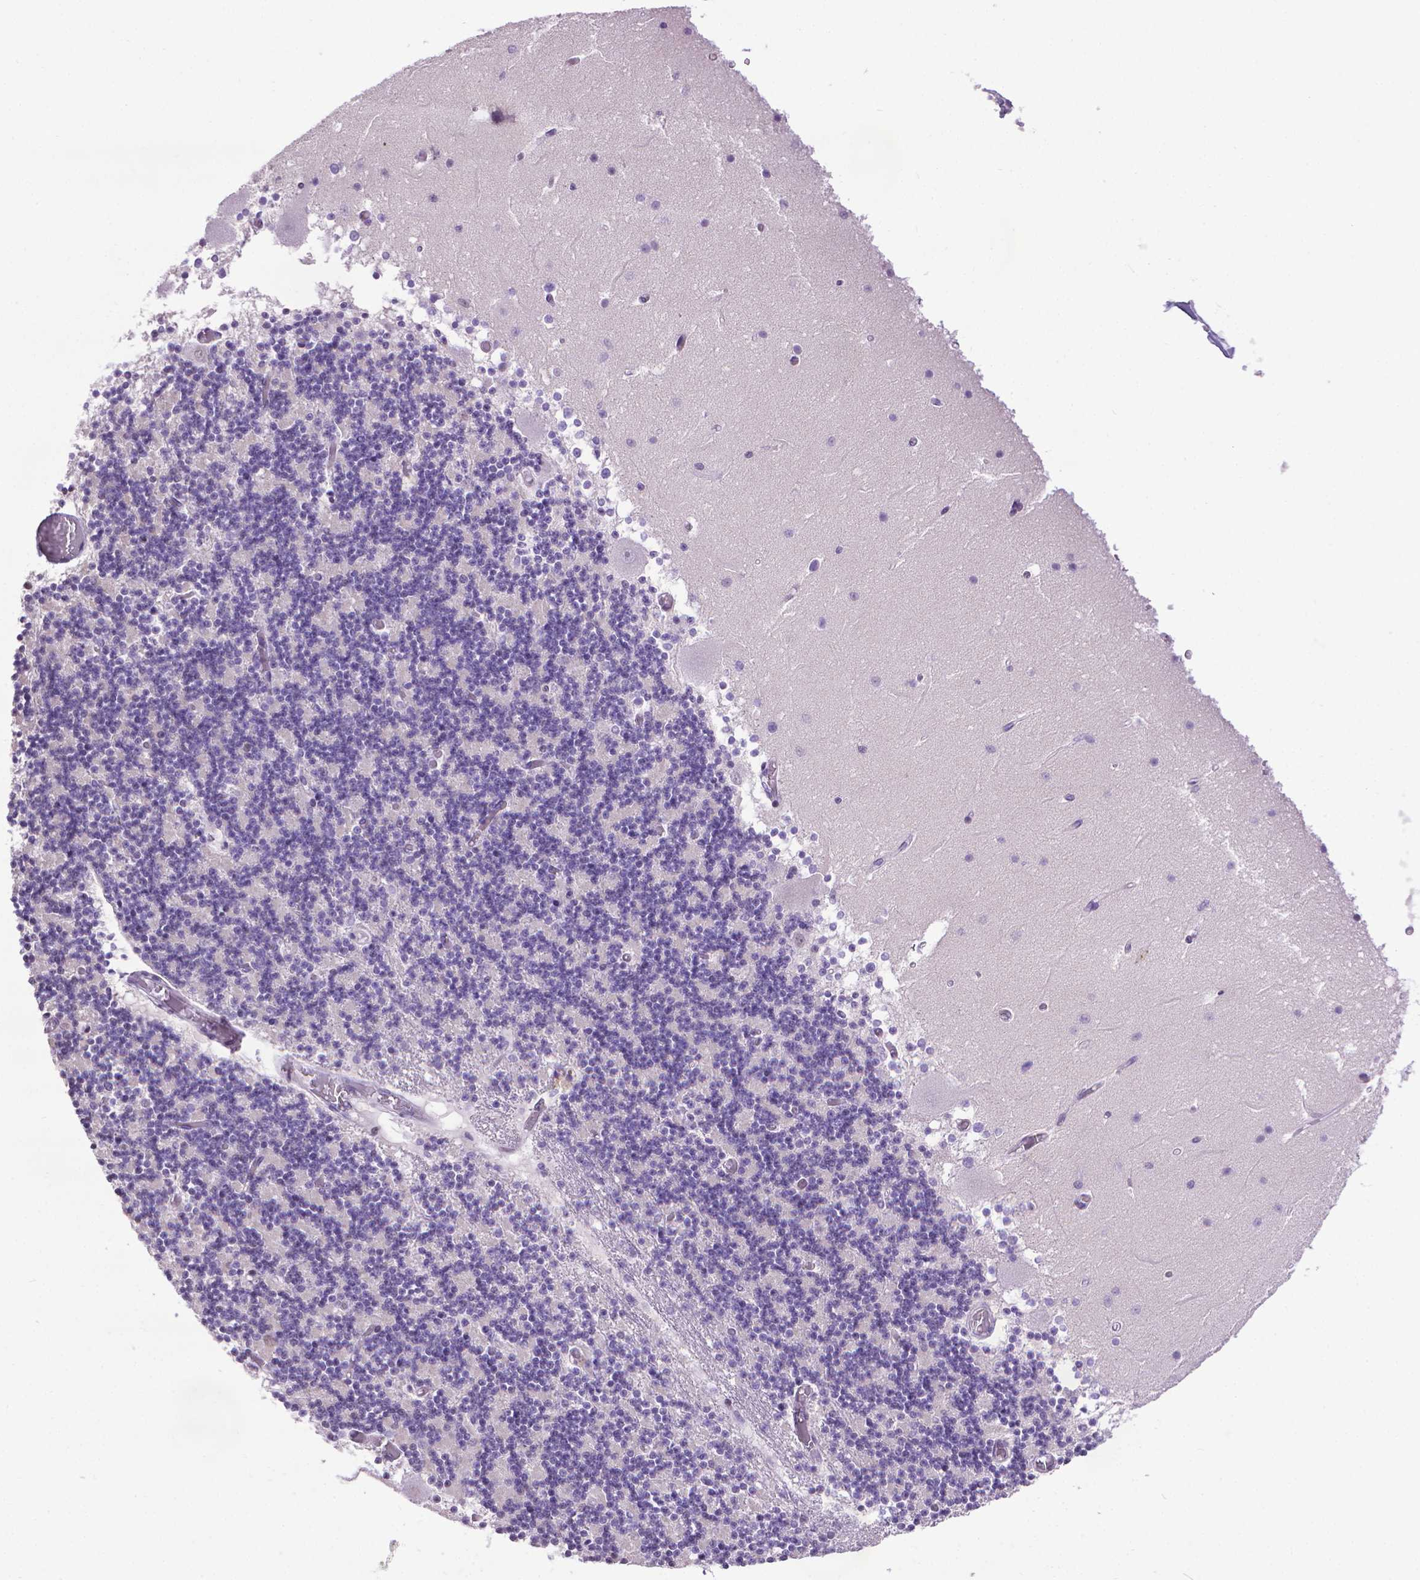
{"staining": {"intensity": "negative", "quantity": "none", "location": "none"}, "tissue": "cerebellum", "cell_type": "Cells in granular layer", "image_type": "normal", "snomed": [{"axis": "morphology", "description": "Normal tissue, NOS"}, {"axis": "topography", "description": "Cerebellum"}], "caption": "A photomicrograph of cerebellum stained for a protein reveals no brown staining in cells in granular layer. The staining was performed using DAB (3,3'-diaminobenzidine) to visualize the protein expression in brown, while the nuclei were stained in blue with hematoxylin (Magnification: 20x).", "gene": "KMO", "patient": {"sex": "female", "age": 28}}